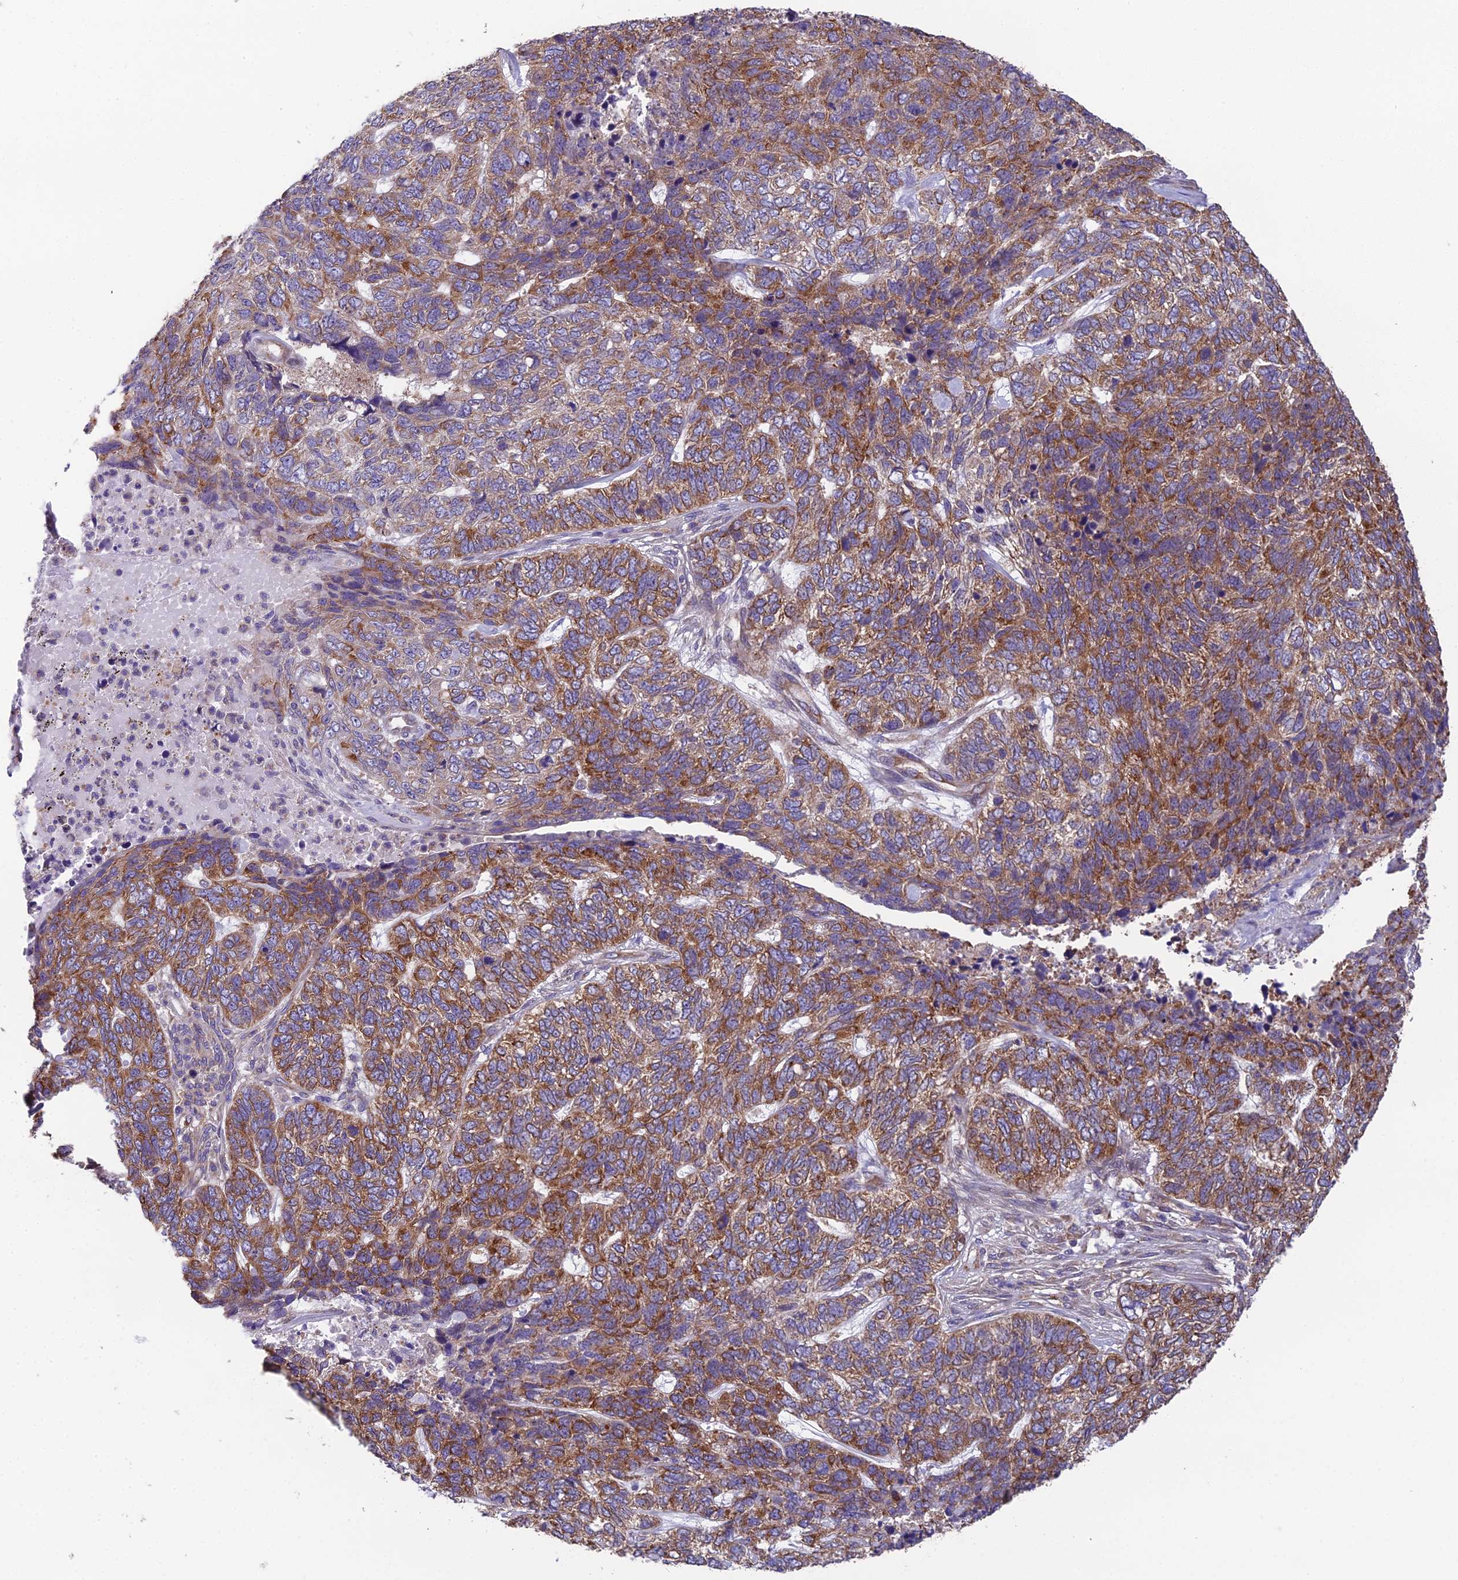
{"staining": {"intensity": "moderate", "quantity": ">75%", "location": "cytoplasmic/membranous"}, "tissue": "skin cancer", "cell_type": "Tumor cells", "image_type": "cancer", "snomed": [{"axis": "morphology", "description": "Basal cell carcinoma"}, {"axis": "topography", "description": "Skin"}], "caption": "Tumor cells show medium levels of moderate cytoplasmic/membranous expression in approximately >75% of cells in skin basal cell carcinoma. (Stains: DAB (3,3'-diaminobenzidine) in brown, nuclei in blue, Microscopy: brightfield microscopy at high magnification).", "gene": "BLOC1S4", "patient": {"sex": "female", "age": 65}}